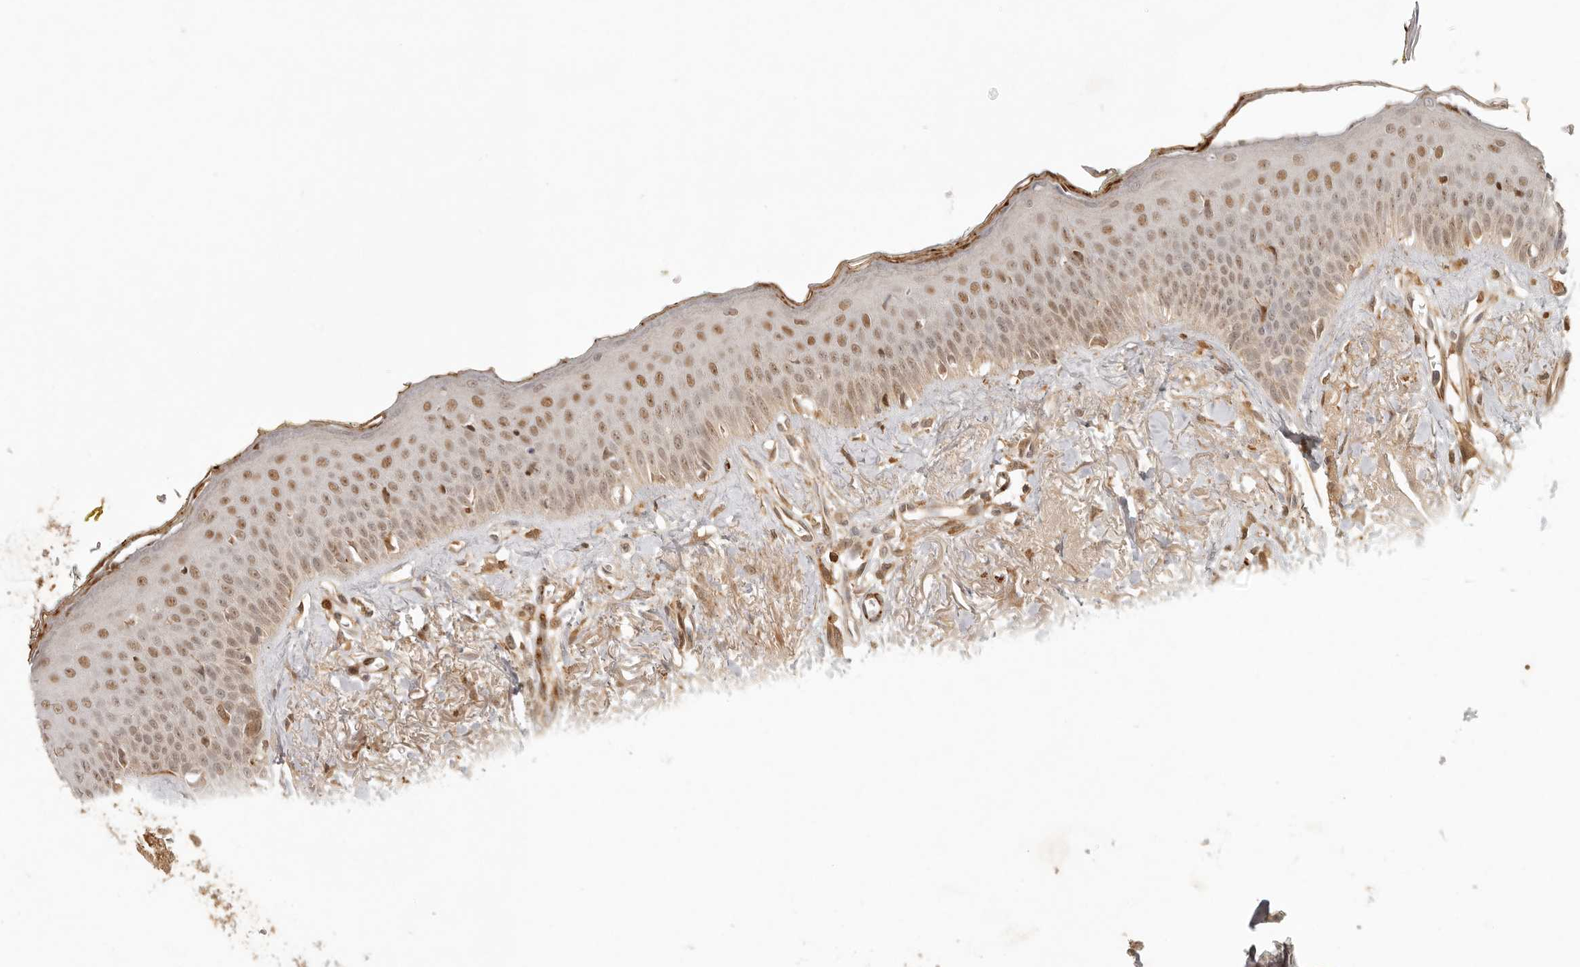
{"staining": {"intensity": "strong", "quantity": ">75%", "location": "cytoplasmic/membranous,nuclear"}, "tissue": "oral mucosa", "cell_type": "Squamous epithelial cells", "image_type": "normal", "snomed": [{"axis": "morphology", "description": "Normal tissue, NOS"}, {"axis": "topography", "description": "Oral tissue"}], "caption": "Immunohistochemistry (IHC) of benign oral mucosa exhibits high levels of strong cytoplasmic/membranous,nuclear positivity in approximately >75% of squamous epithelial cells. (DAB (3,3'-diaminobenzidine) = brown stain, brightfield microscopy at high magnification).", "gene": "AHDC1", "patient": {"sex": "female", "age": 70}}